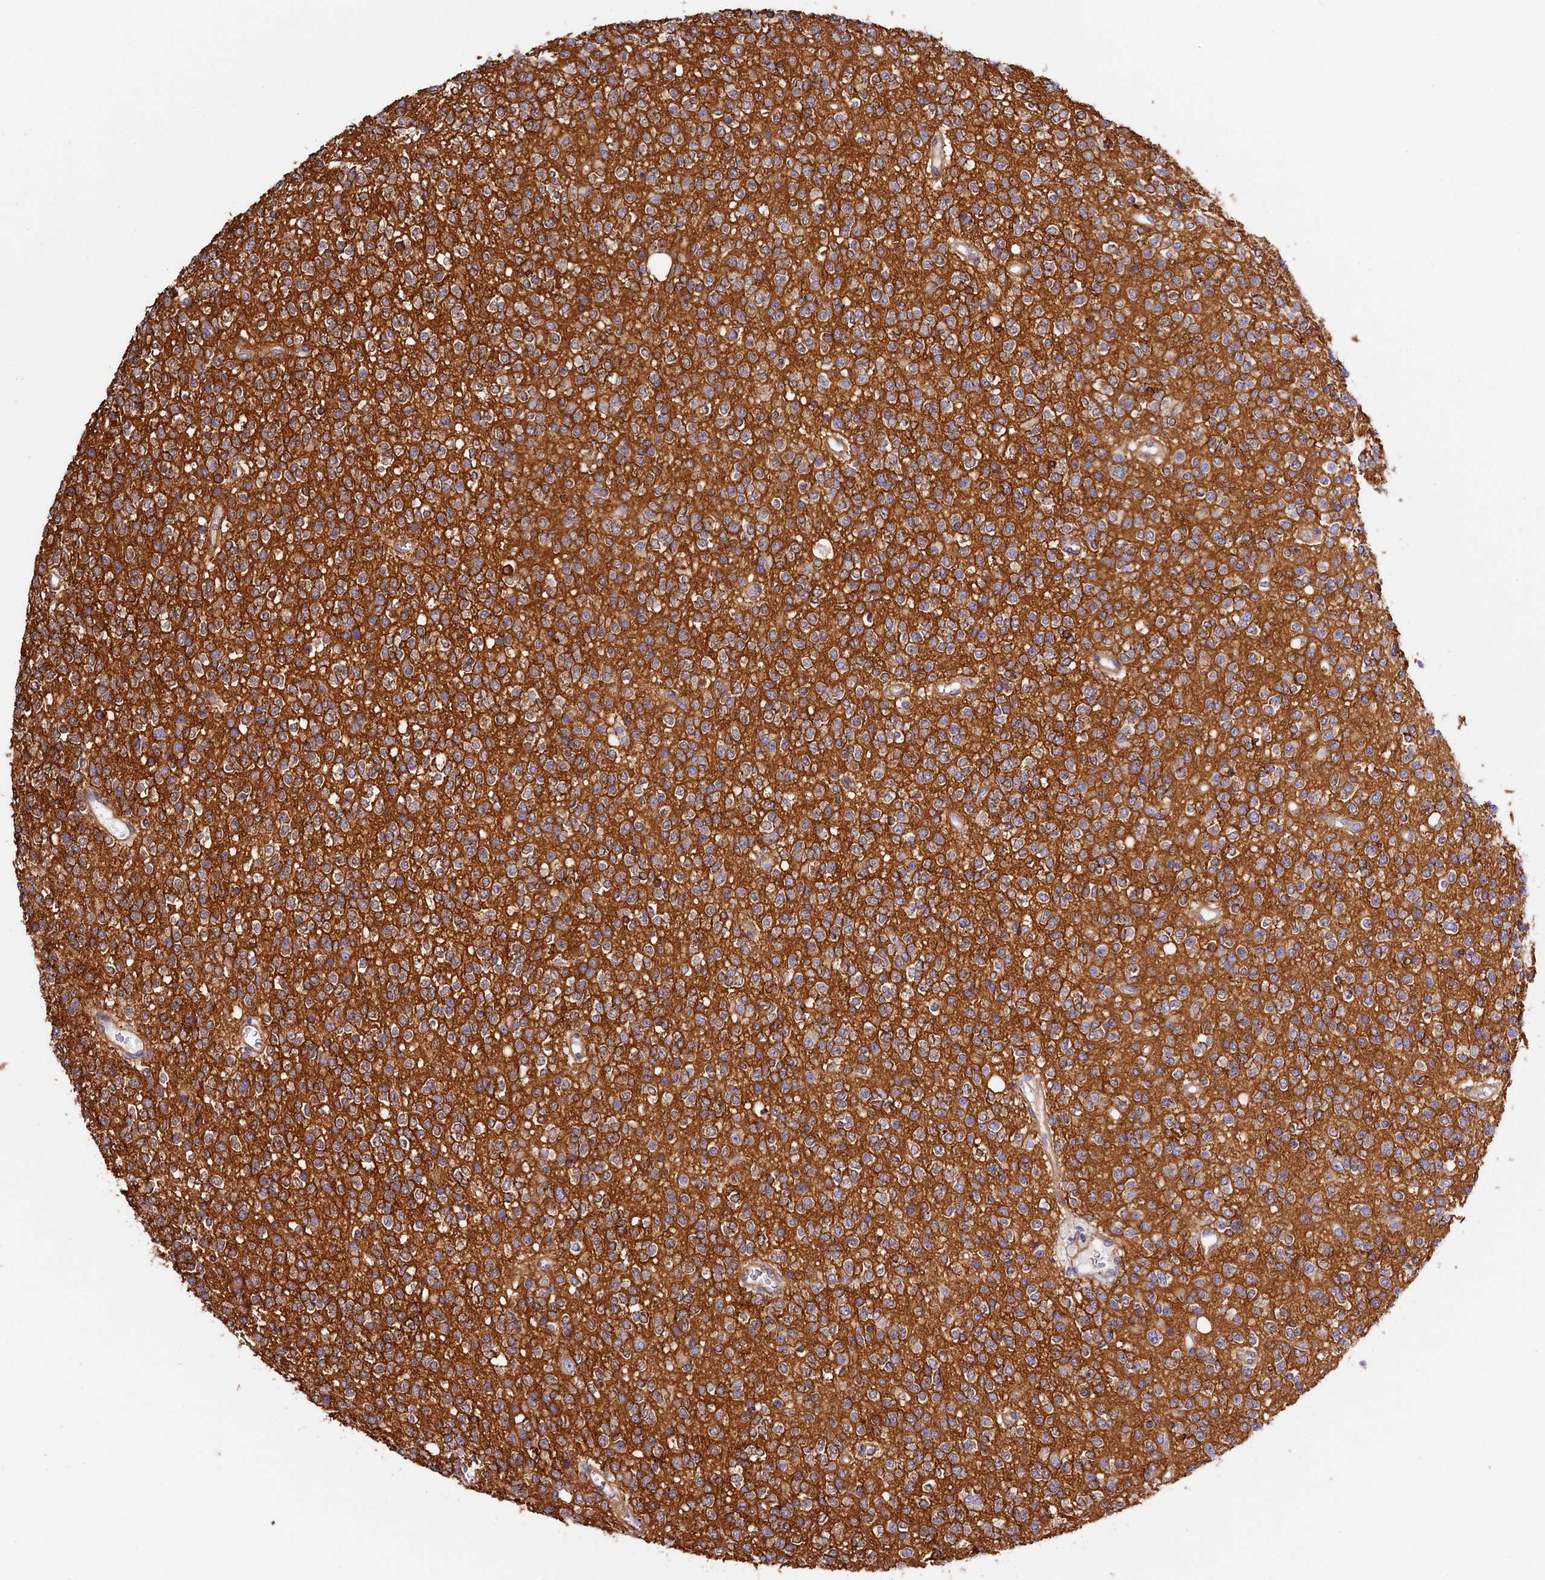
{"staining": {"intensity": "weak", "quantity": "<25%", "location": "cytoplasmic/membranous"}, "tissue": "glioma", "cell_type": "Tumor cells", "image_type": "cancer", "snomed": [{"axis": "morphology", "description": "Glioma, malignant, High grade"}, {"axis": "topography", "description": "Brain"}], "caption": "IHC of high-grade glioma (malignant) displays no positivity in tumor cells.", "gene": "ATP2B4", "patient": {"sex": "male", "age": 34}}